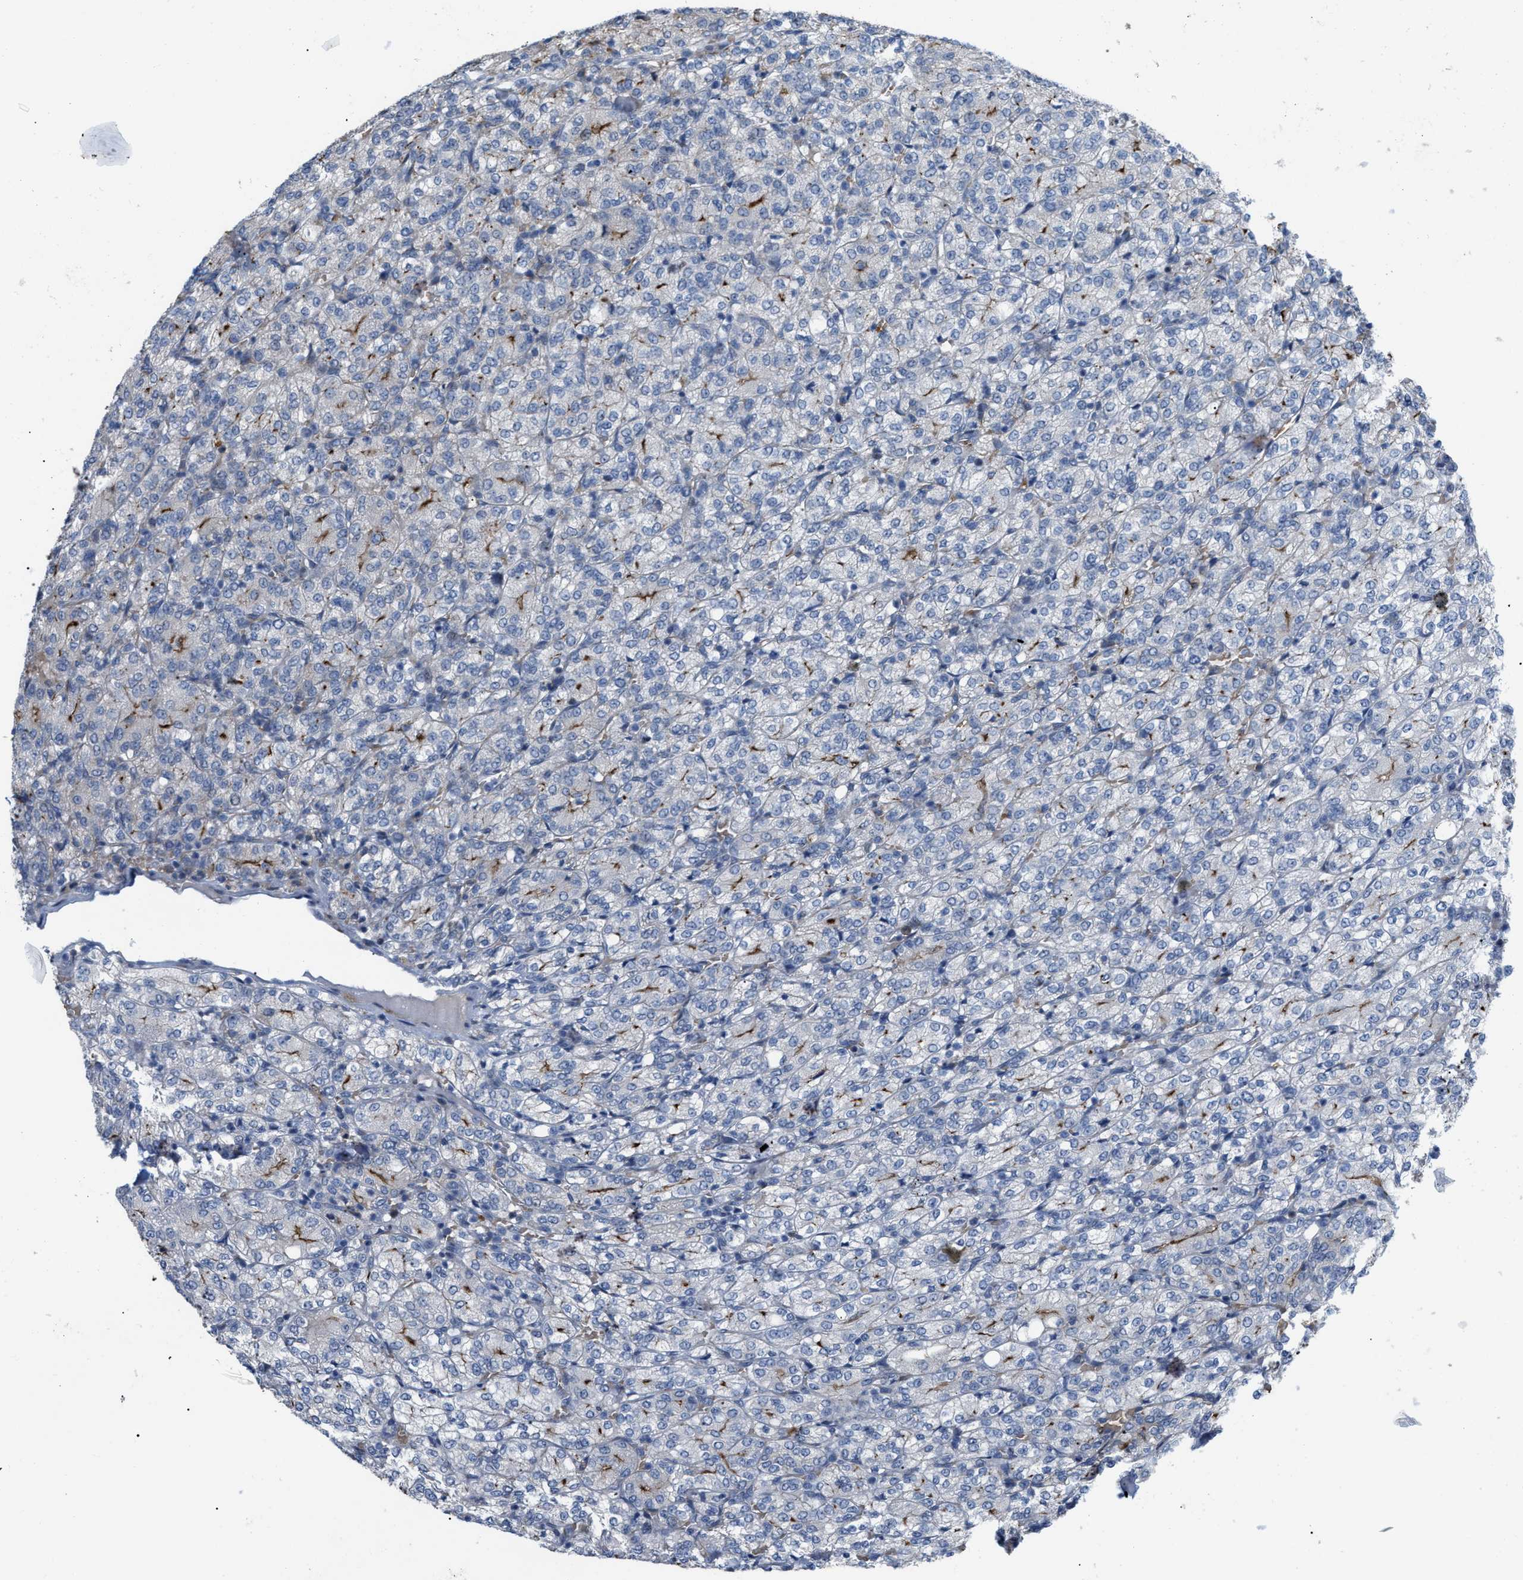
{"staining": {"intensity": "negative", "quantity": "none", "location": "none"}, "tissue": "renal cancer", "cell_type": "Tumor cells", "image_type": "cancer", "snomed": [{"axis": "morphology", "description": "Adenocarcinoma, NOS"}, {"axis": "topography", "description": "Kidney"}], "caption": "Immunohistochemistry micrograph of human renal adenocarcinoma stained for a protein (brown), which exhibits no positivity in tumor cells.", "gene": "POLR1F", "patient": {"sex": "male", "age": 77}}